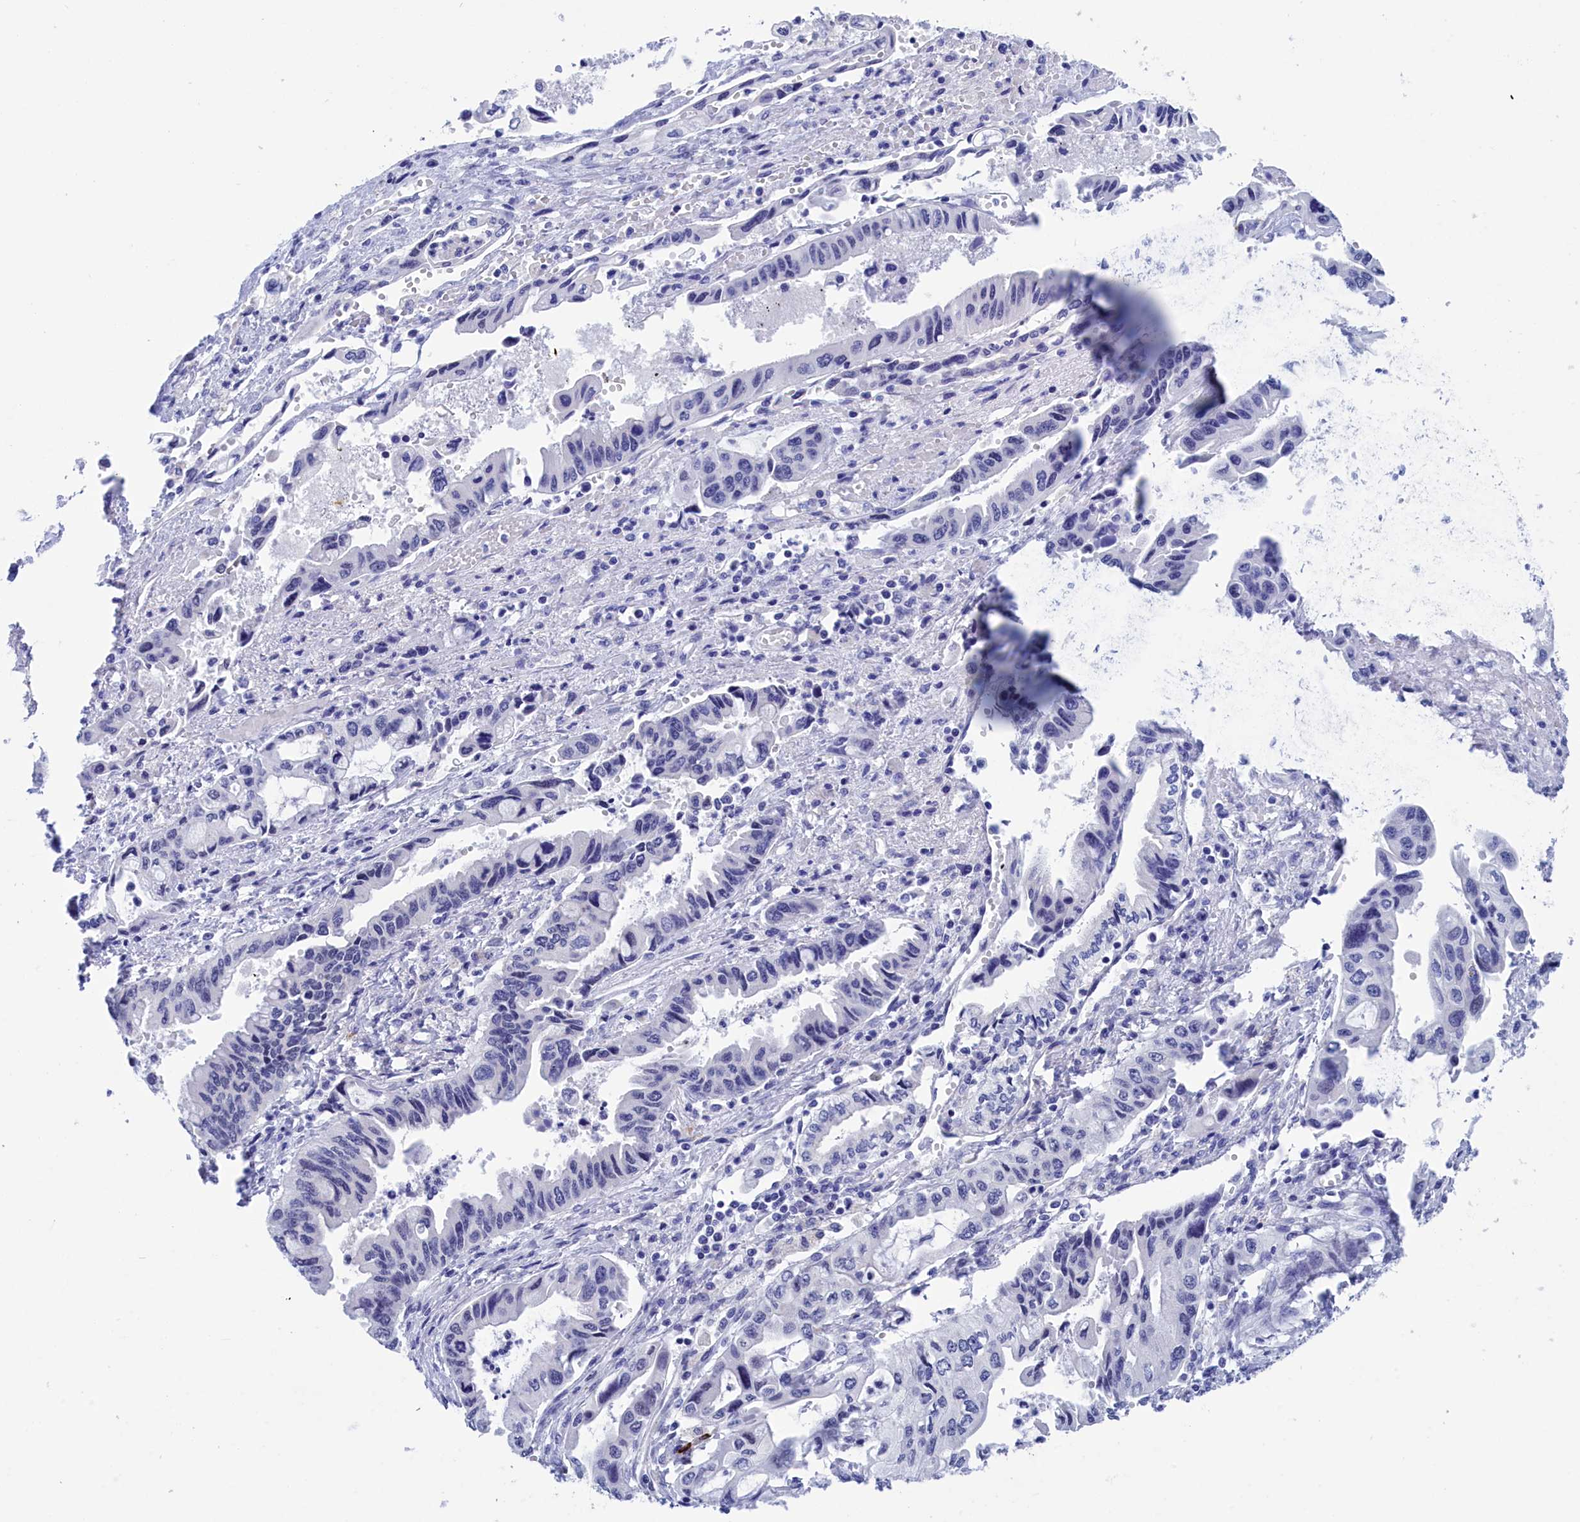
{"staining": {"intensity": "negative", "quantity": "none", "location": "none"}, "tissue": "pancreatic cancer", "cell_type": "Tumor cells", "image_type": "cancer", "snomed": [{"axis": "morphology", "description": "Adenocarcinoma, NOS"}, {"axis": "topography", "description": "Pancreas"}], "caption": "Tumor cells are negative for protein expression in human pancreatic adenocarcinoma.", "gene": "WDR83", "patient": {"sex": "female", "age": 50}}